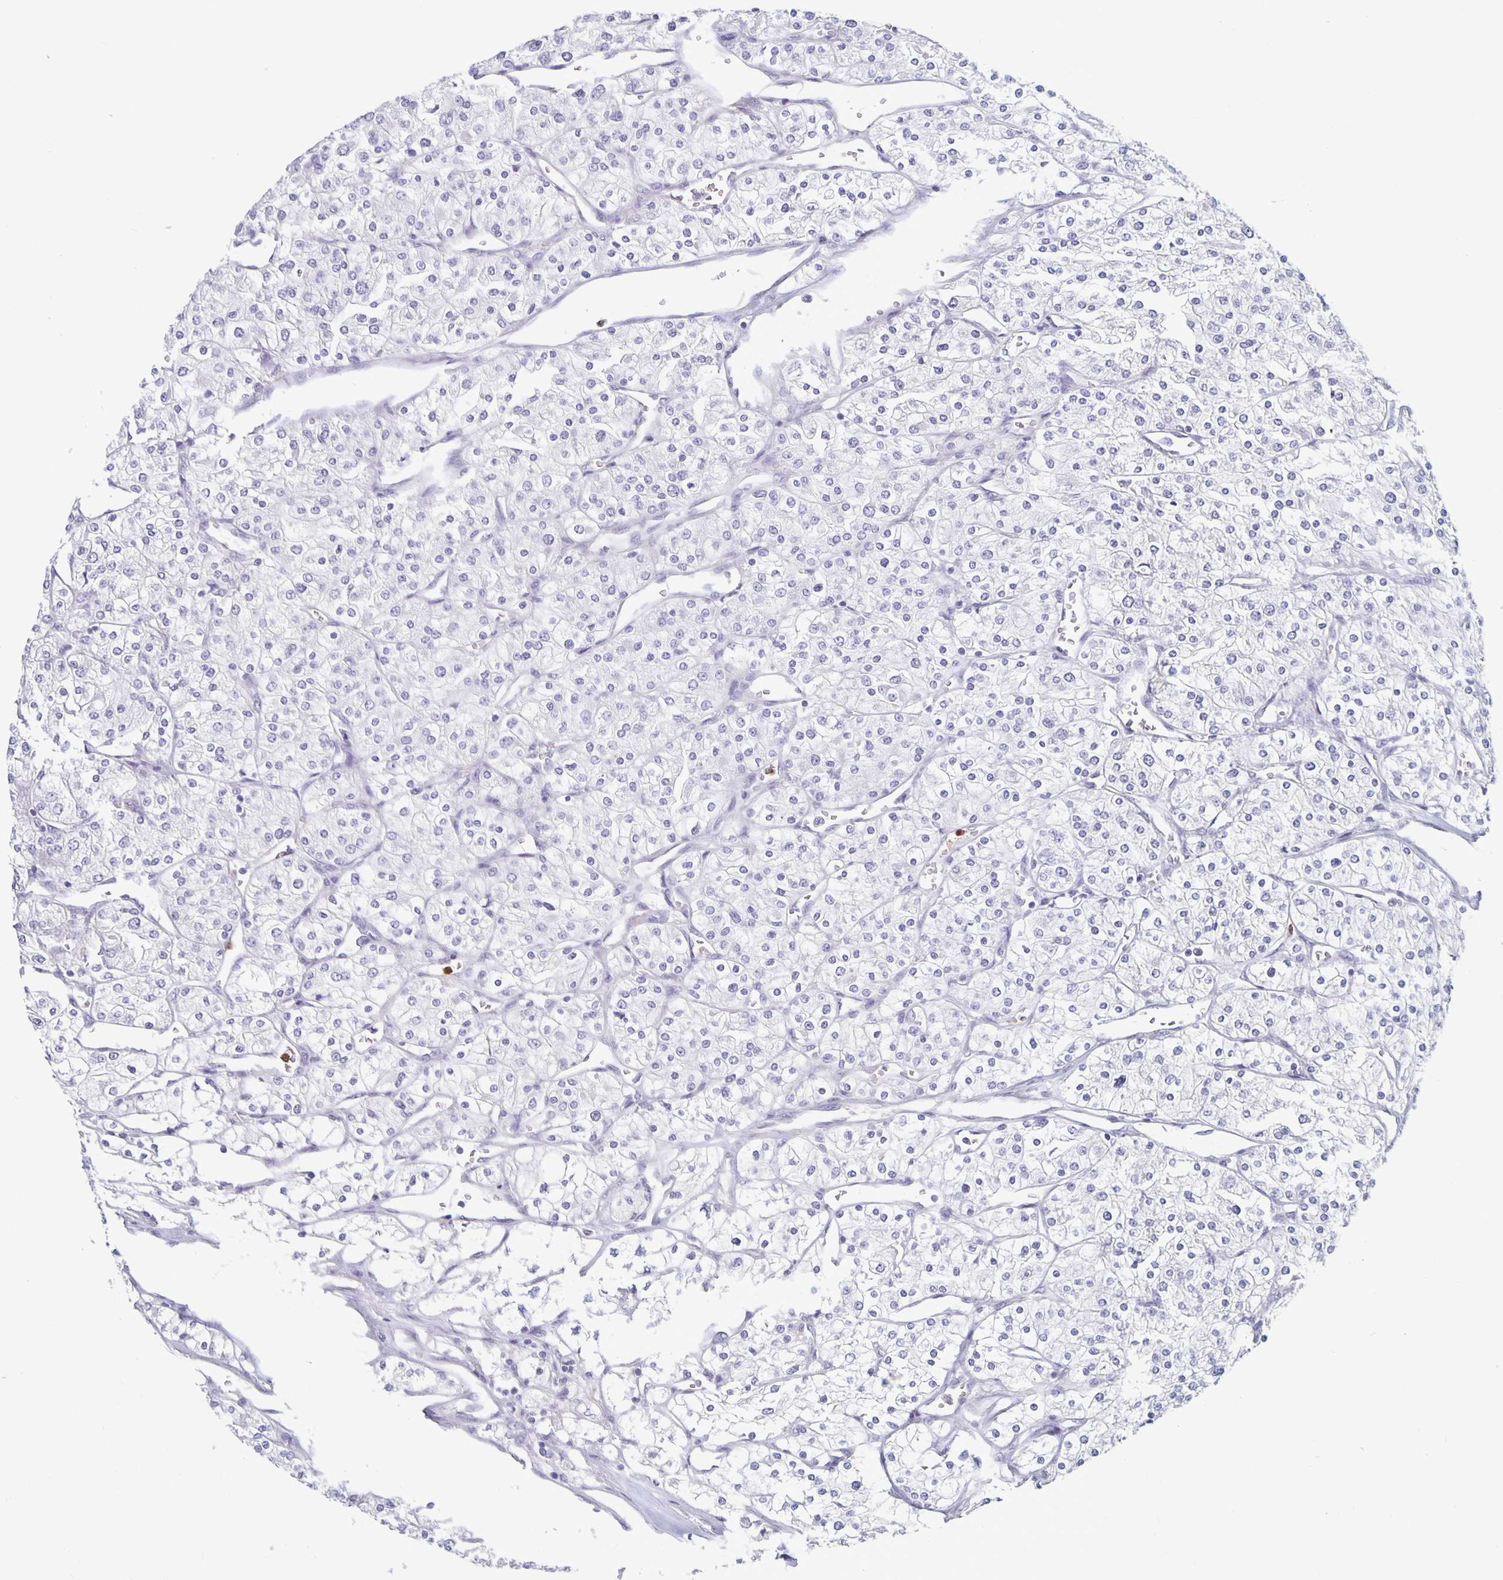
{"staining": {"intensity": "negative", "quantity": "none", "location": "none"}, "tissue": "renal cancer", "cell_type": "Tumor cells", "image_type": "cancer", "snomed": [{"axis": "morphology", "description": "Adenocarcinoma, NOS"}, {"axis": "topography", "description": "Kidney"}], "caption": "Tumor cells are negative for protein expression in human renal adenocarcinoma. (DAB (3,3'-diaminobenzidine) immunohistochemistry (IHC) with hematoxylin counter stain).", "gene": "PLCB3", "patient": {"sex": "male", "age": 80}}